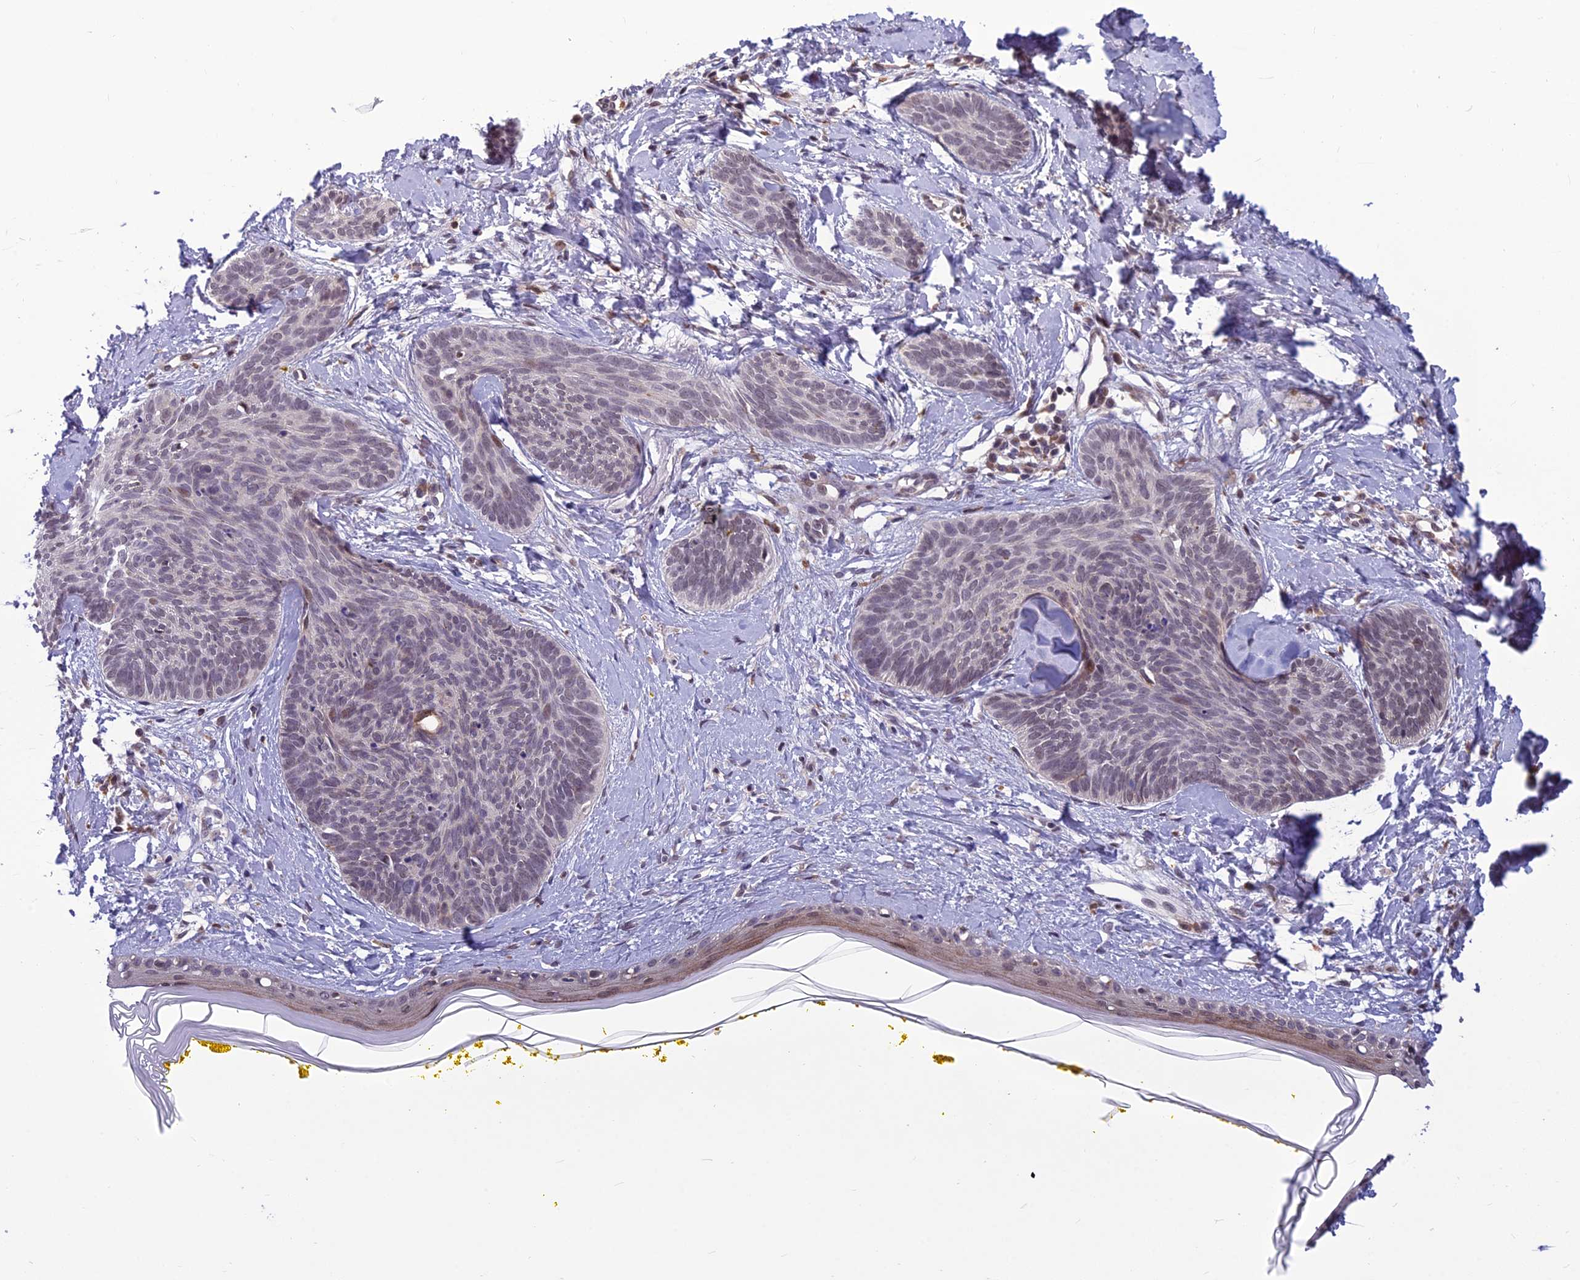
{"staining": {"intensity": "negative", "quantity": "none", "location": "none"}, "tissue": "skin cancer", "cell_type": "Tumor cells", "image_type": "cancer", "snomed": [{"axis": "morphology", "description": "Basal cell carcinoma"}, {"axis": "topography", "description": "Skin"}], "caption": "A histopathology image of human skin cancer (basal cell carcinoma) is negative for staining in tumor cells.", "gene": "FBRS", "patient": {"sex": "female", "age": 81}}